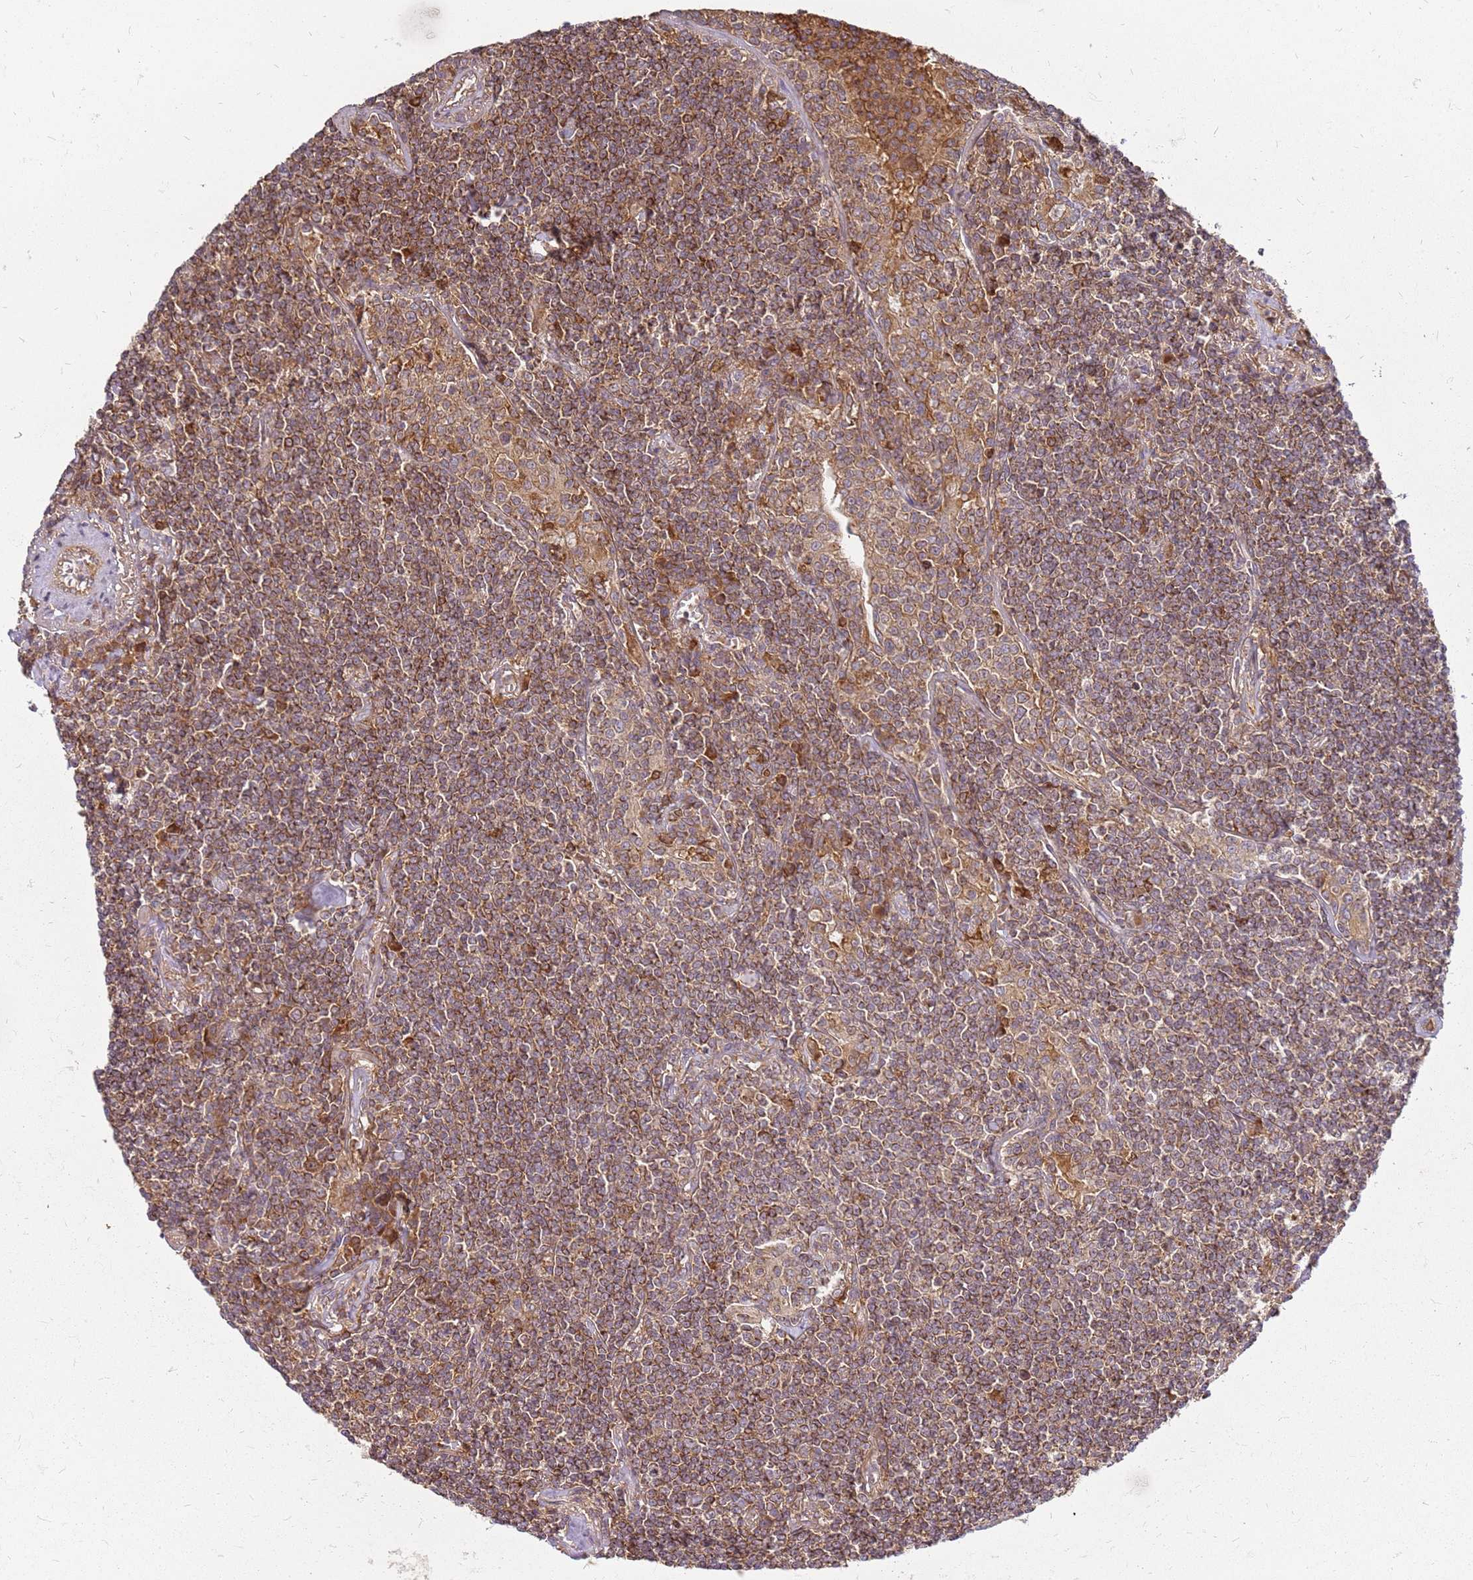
{"staining": {"intensity": "moderate", "quantity": ">75%", "location": "cytoplasmic/membranous"}, "tissue": "lymphoma", "cell_type": "Tumor cells", "image_type": "cancer", "snomed": [{"axis": "morphology", "description": "Malignant lymphoma, non-Hodgkin's type, Low grade"}, {"axis": "topography", "description": "Lung"}], "caption": "Immunohistochemical staining of human low-grade malignant lymphoma, non-Hodgkin's type exhibits moderate cytoplasmic/membranous protein staining in about >75% of tumor cells. (DAB IHC with brightfield microscopy, high magnification).", "gene": "CCDC159", "patient": {"sex": "female", "age": 71}}